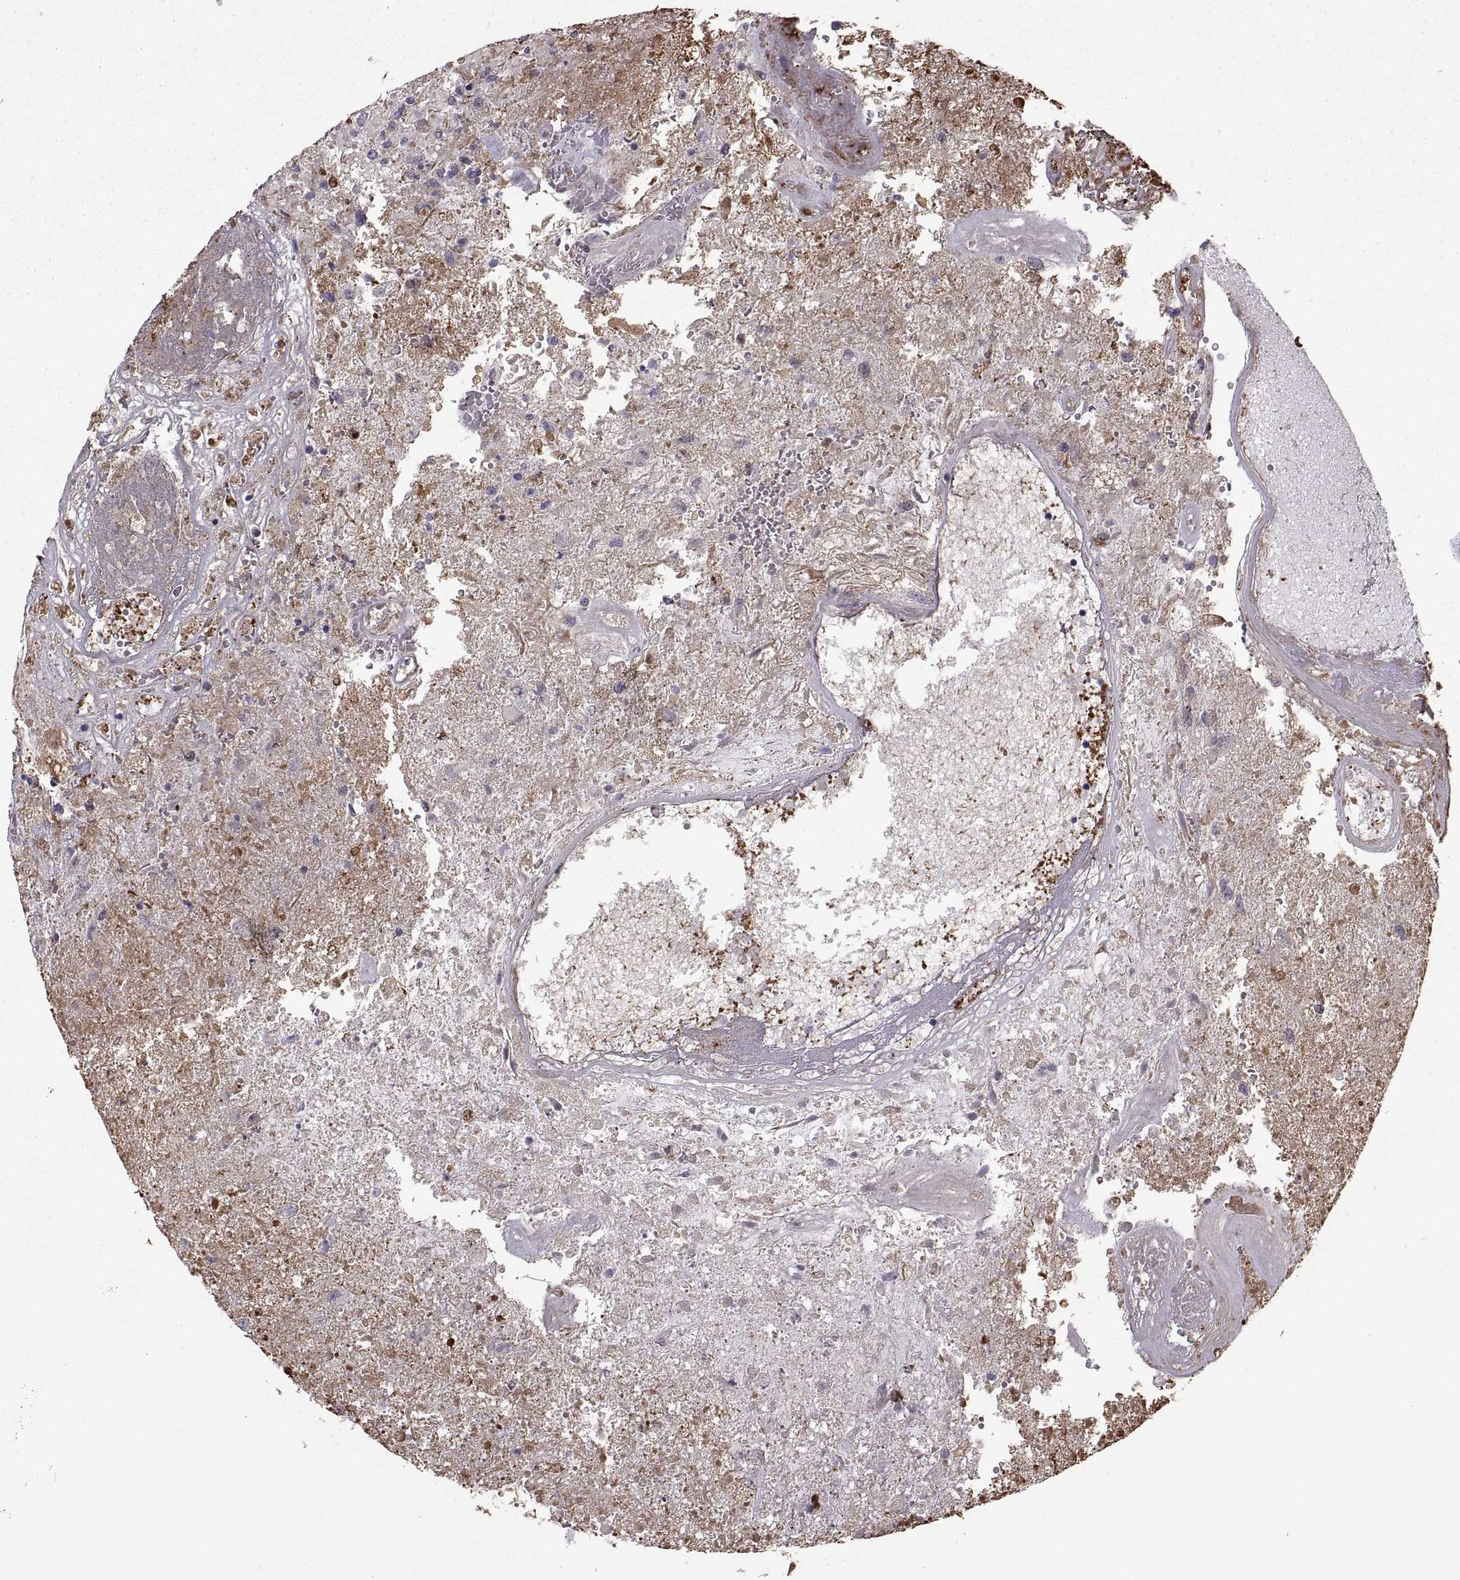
{"staining": {"intensity": "negative", "quantity": "none", "location": "none"}, "tissue": "glioma", "cell_type": "Tumor cells", "image_type": "cancer", "snomed": [{"axis": "morphology", "description": "Glioma, malignant, High grade"}, {"axis": "topography", "description": "Brain"}], "caption": "Micrograph shows no significant protein staining in tumor cells of high-grade glioma (malignant).", "gene": "TESC", "patient": {"sex": "male", "age": 56}}